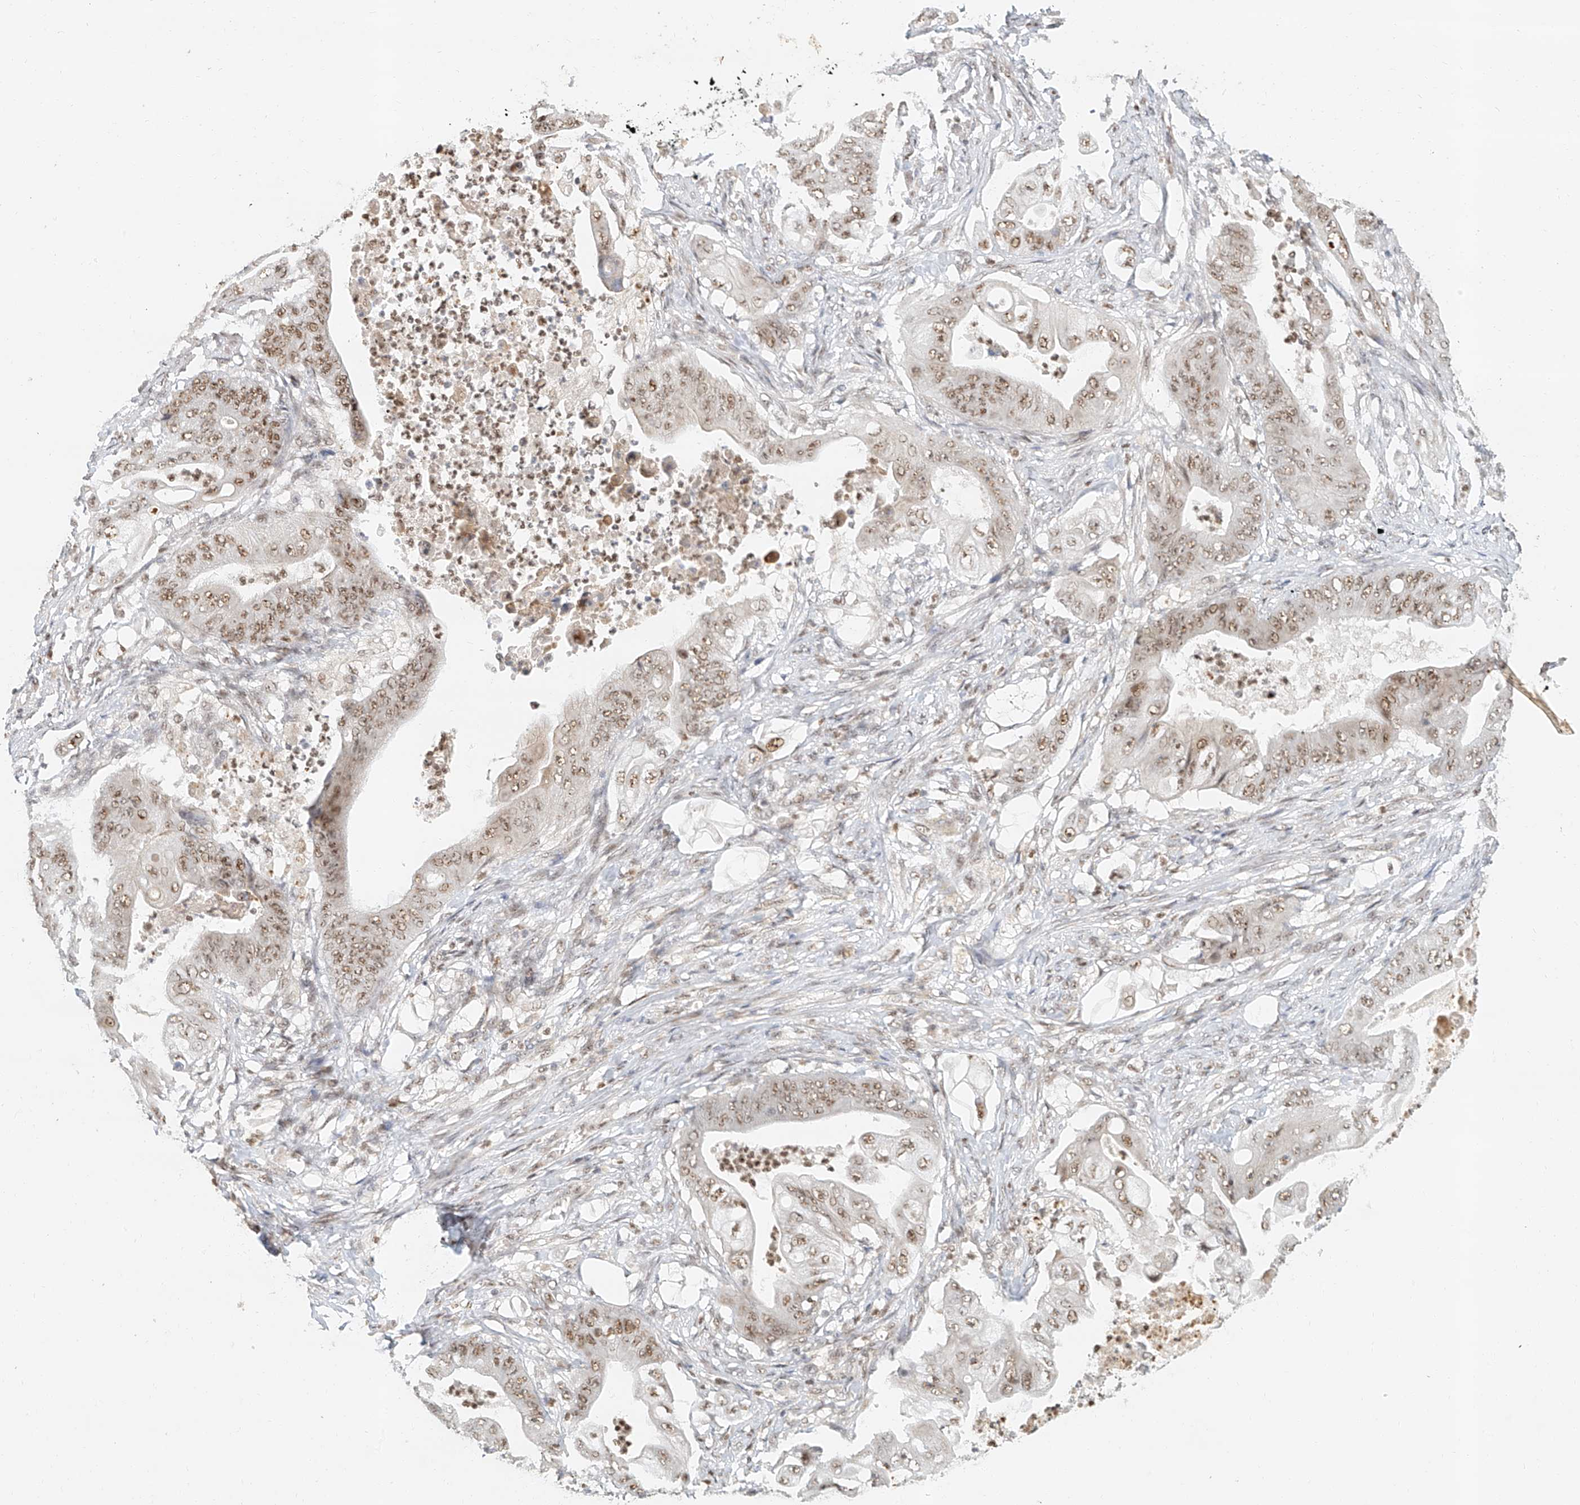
{"staining": {"intensity": "moderate", "quantity": ">75%", "location": "nuclear"}, "tissue": "stomach cancer", "cell_type": "Tumor cells", "image_type": "cancer", "snomed": [{"axis": "morphology", "description": "Adenocarcinoma, NOS"}, {"axis": "topography", "description": "Stomach"}], "caption": "This image reveals immunohistochemistry staining of human adenocarcinoma (stomach), with medium moderate nuclear positivity in about >75% of tumor cells.", "gene": "CXorf58", "patient": {"sex": "female", "age": 73}}